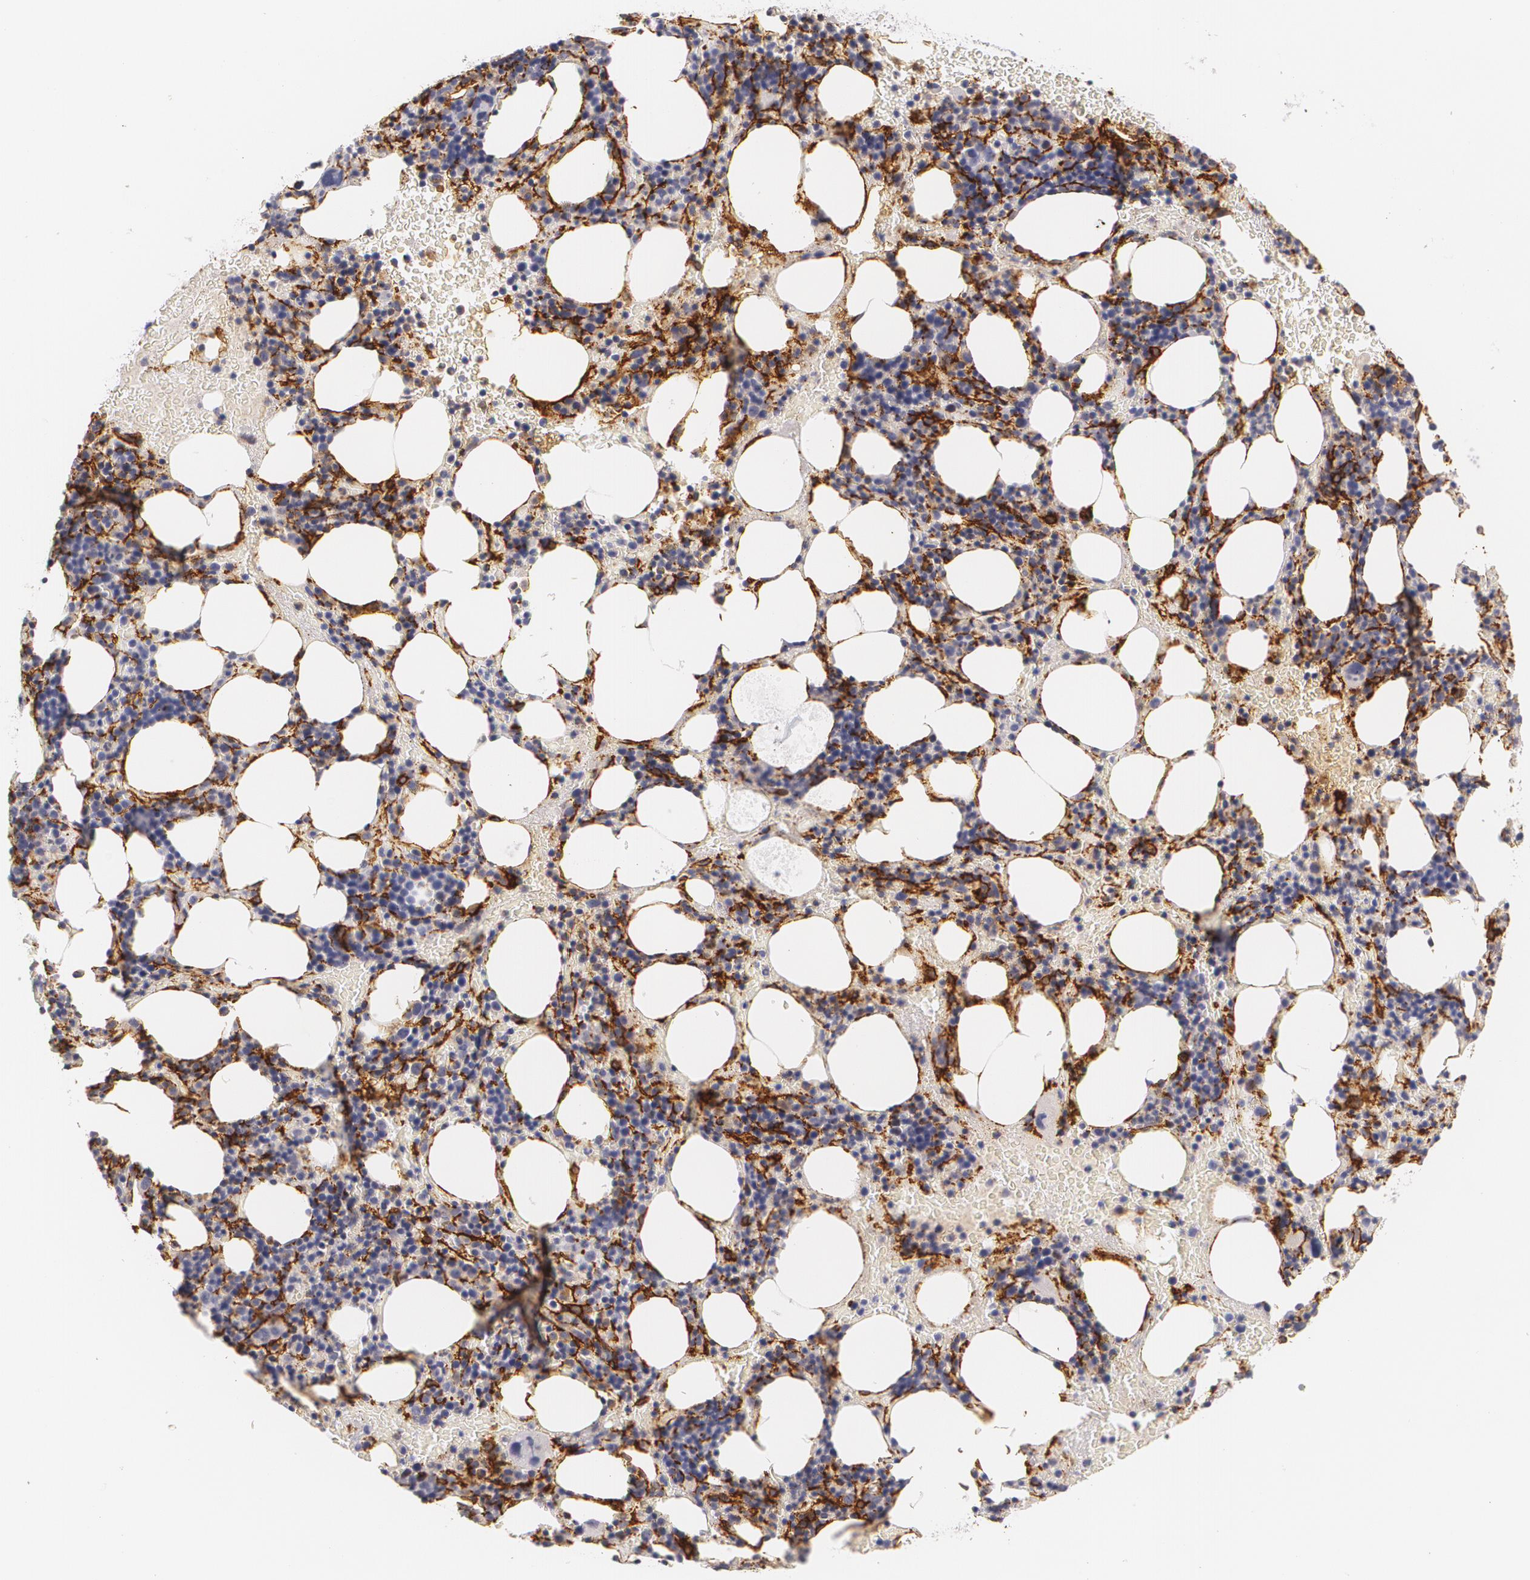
{"staining": {"intensity": "negative", "quantity": "none", "location": "none"}, "tissue": "bone marrow", "cell_type": "Hematopoietic cells", "image_type": "normal", "snomed": [{"axis": "morphology", "description": "Normal tissue, NOS"}, {"axis": "topography", "description": "Bone marrow"}], "caption": "Normal bone marrow was stained to show a protein in brown. There is no significant positivity in hematopoietic cells. The staining was performed using DAB (3,3'-diaminobenzidine) to visualize the protein expression in brown, while the nuclei were stained in blue with hematoxylin (Magnification: 20x).", "gene": "NGFR", "patient": {"sex": "male", "age": 86}}